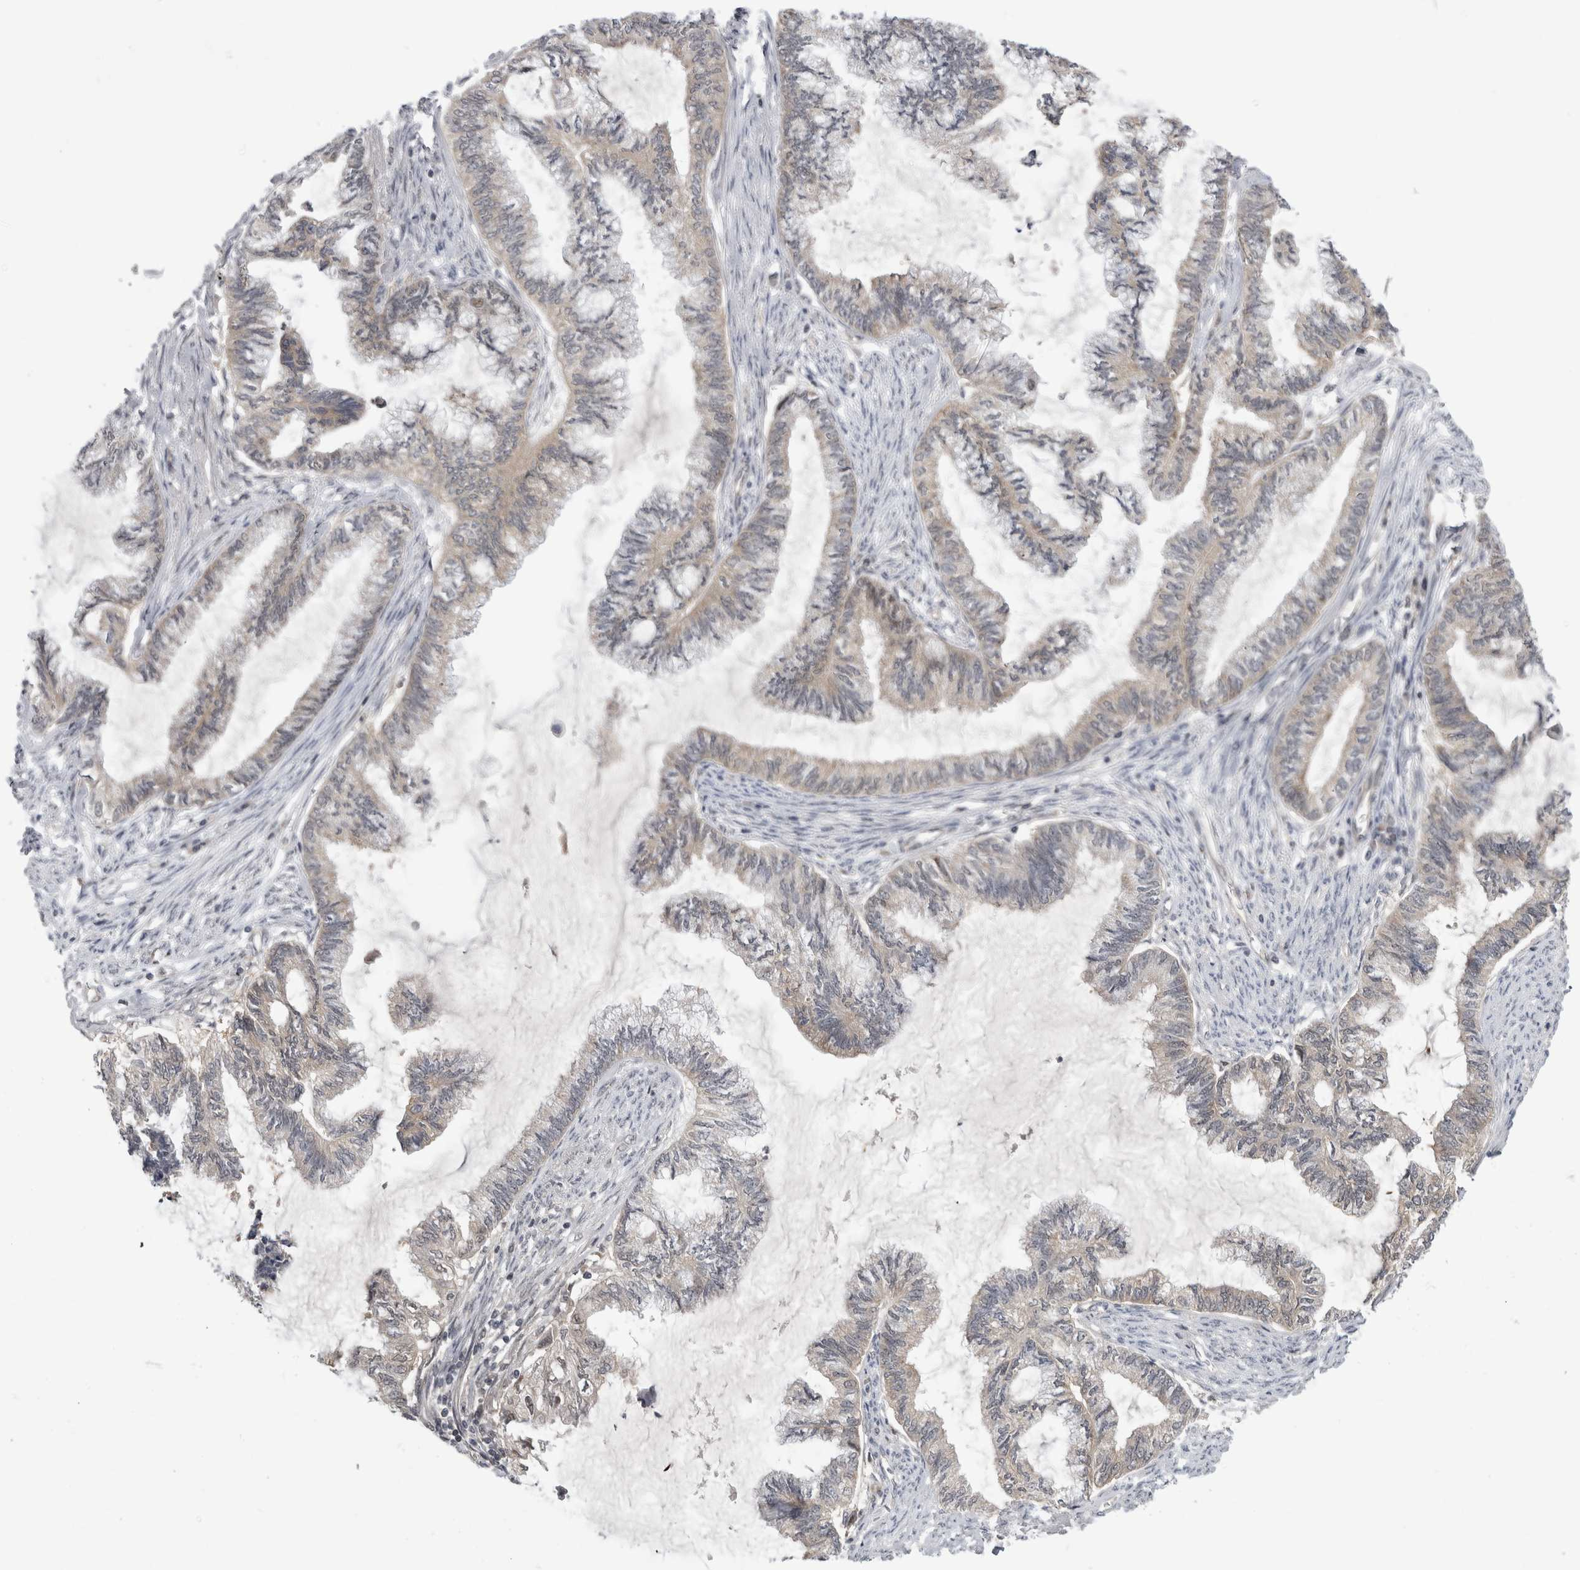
{"staining": {"intensity": "weak", "quantity": "<25%", "location": "cytoplasmic/membranous"}, "tissue": "endometrial cancer", "cell_type": "Tumor cells", "image_type": "cancer", "snomed": [{"axis": "morphology", "description": "Adenocarcinoma, NOS"}, {"axis": "topography", "description": "Endometrium"}], "caption": "Tumor cells are negative for brown protein staining in endometrial adenocarcinoma.", "gene": "PSMB2", "patient": {"sex": "female", "age": 86}}